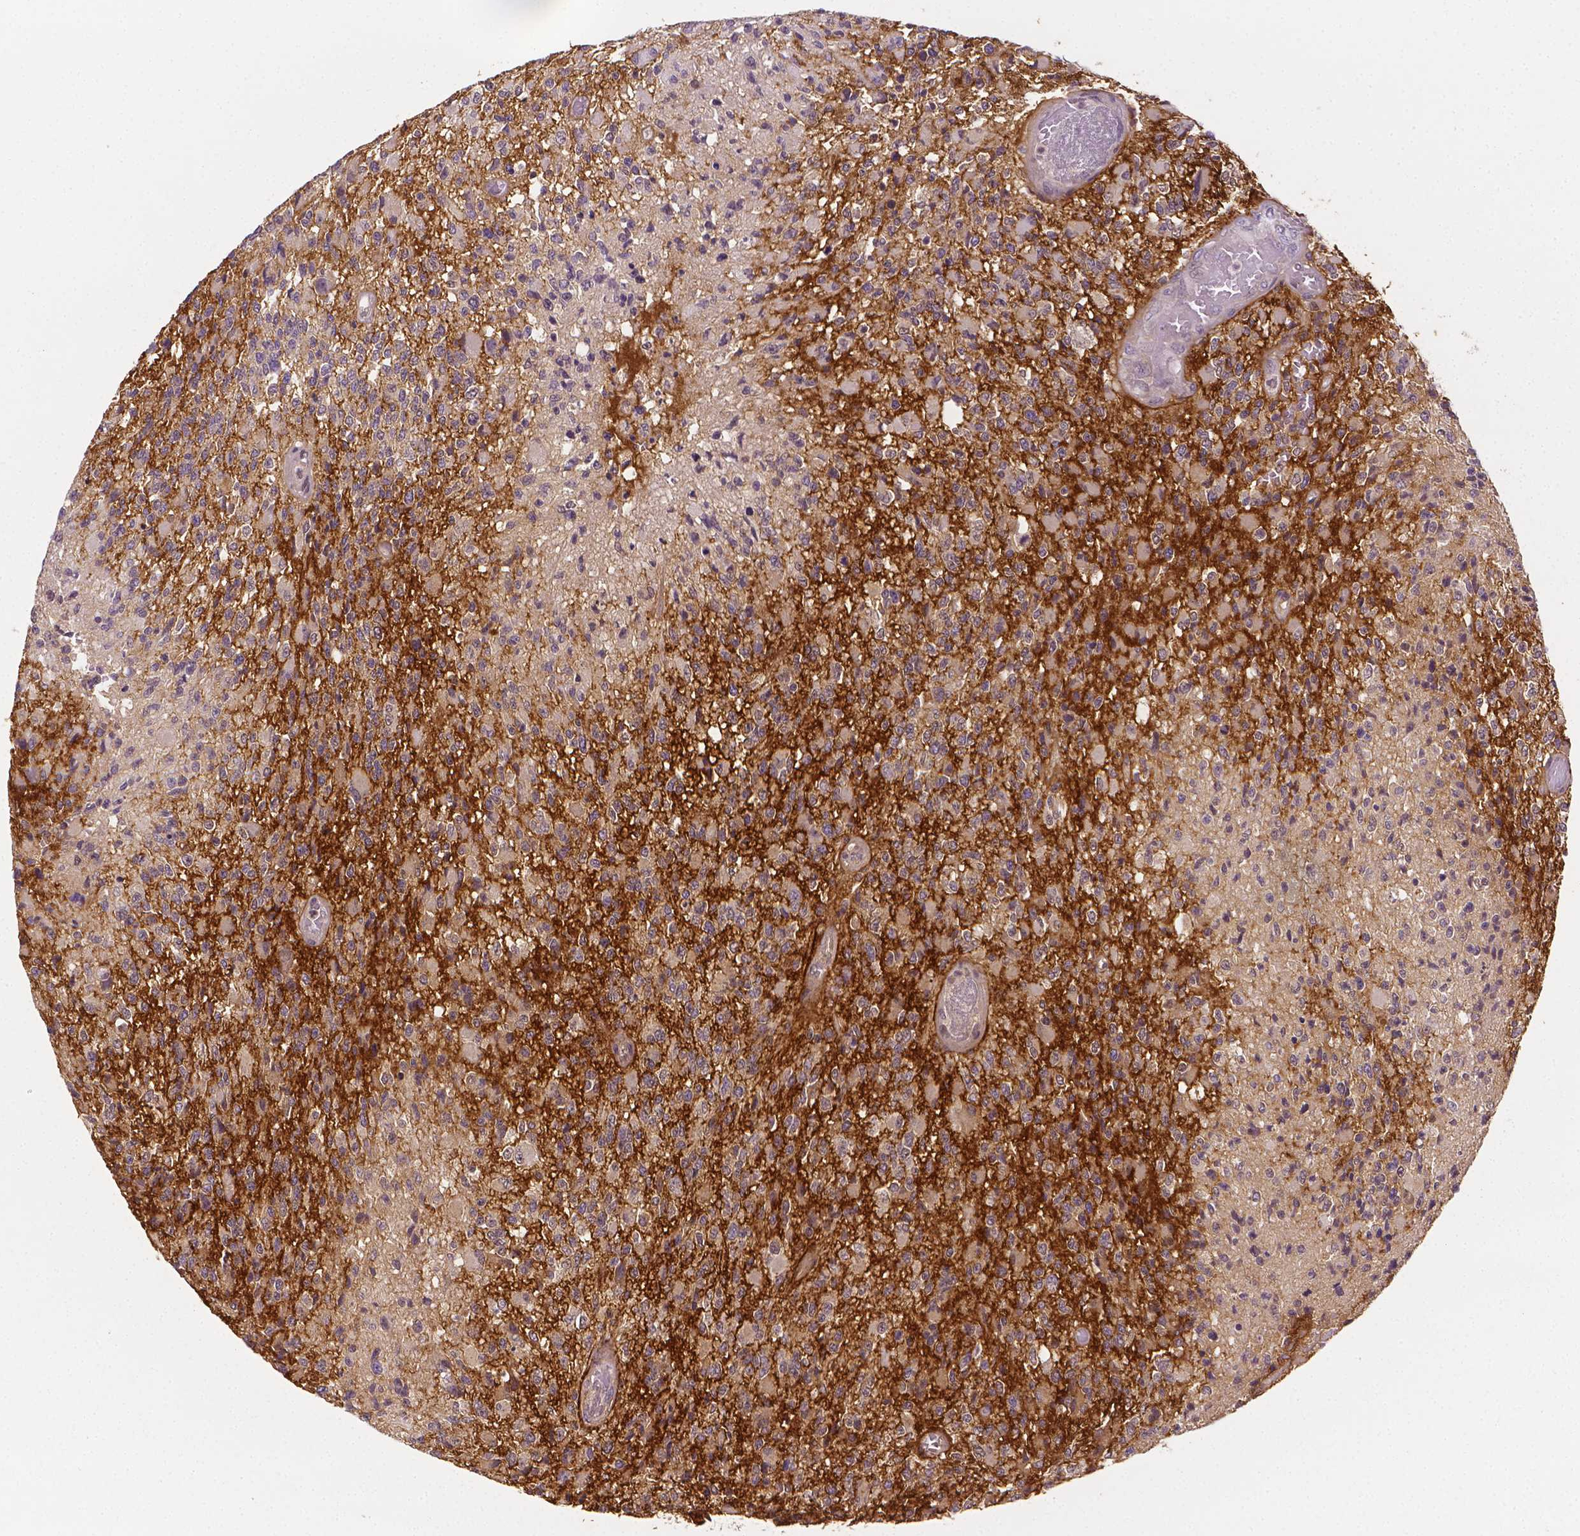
{"staining": {"intensity": "negative", "quantity": "none", "location": "none"}, "tissue": "glioma", "cell_type": "Tumor cells", "image_type": "cancer", "snomed": [{"axis": "morphology", "description": "Glioma, malignant, High grade"}, {"axis": "topography", "description": "Brain"}], "caption": "Immunohistochemical staining of glioma displays no significant staining in tumor cells. The staining was performed using DAB to visualize the protein expression in brown, while the nuclei were stained in blue with hematoxylin (Magnification: 20x).", "gene": "NCAN", "patient": {"sex": "female", "age": 63}}